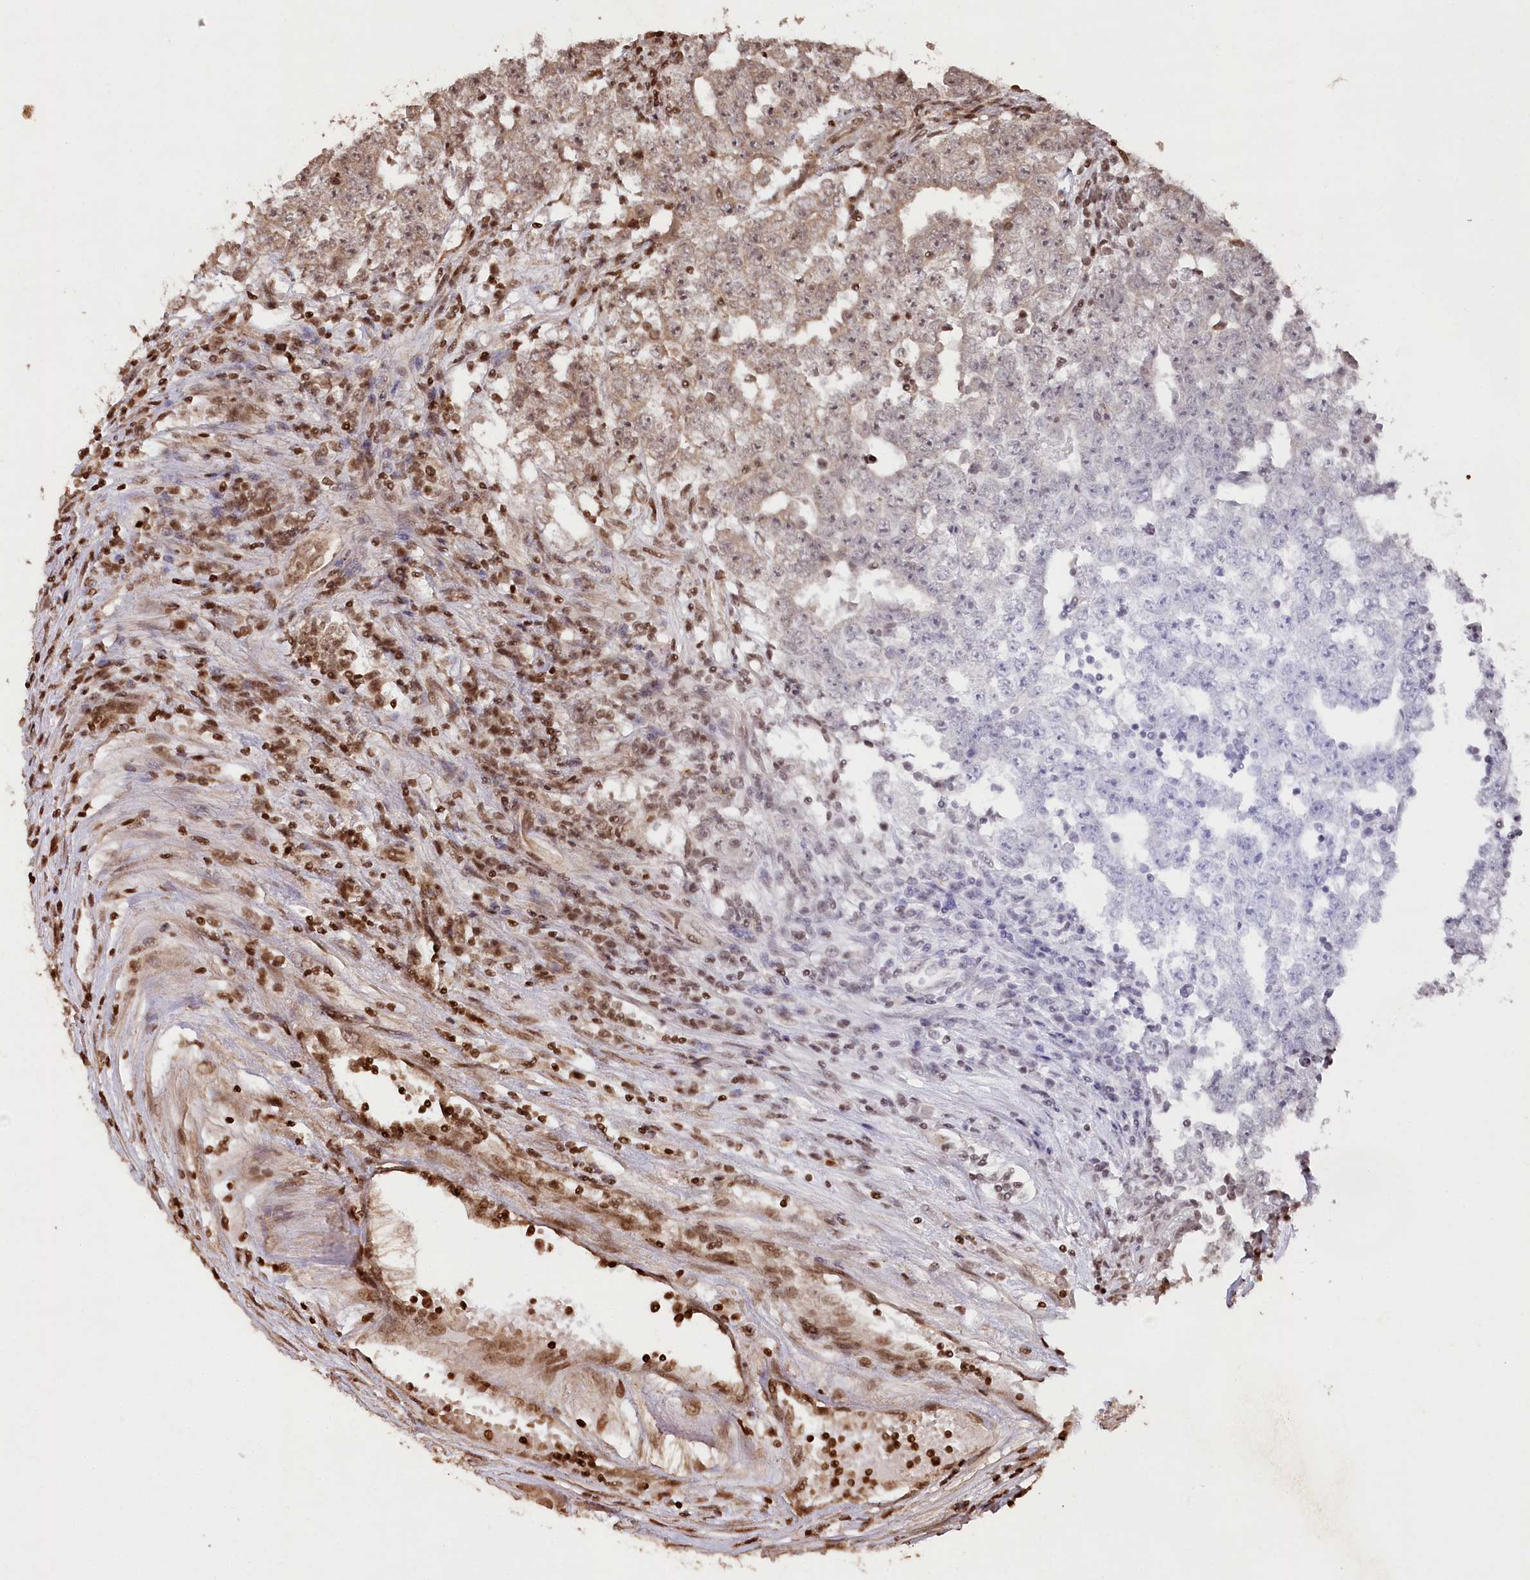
{"staining": {"intensity": "moderate", "quantity": "25%-75%", "location": "nuclear"}, "tissue": "testis cancer", "cell_type": "Tumor cells", "image_type": "cancer", "snomed": [{"axis": "morphology", "description": "Carcinoma, Embryonal, NOS"}, {"axis": "topography", "description": "Testis"}], "caption": "Immunohistochemistry image of neoplastic tissue: human testis embryonal carcinoma stained using IHC displays medium levels of moderate protein expression localized specifically in the nuclear of tumor cells, appearing as a nuclear brown color.", "gene": "CCSER2", "patient": {"sex": "male", "age": 25}}